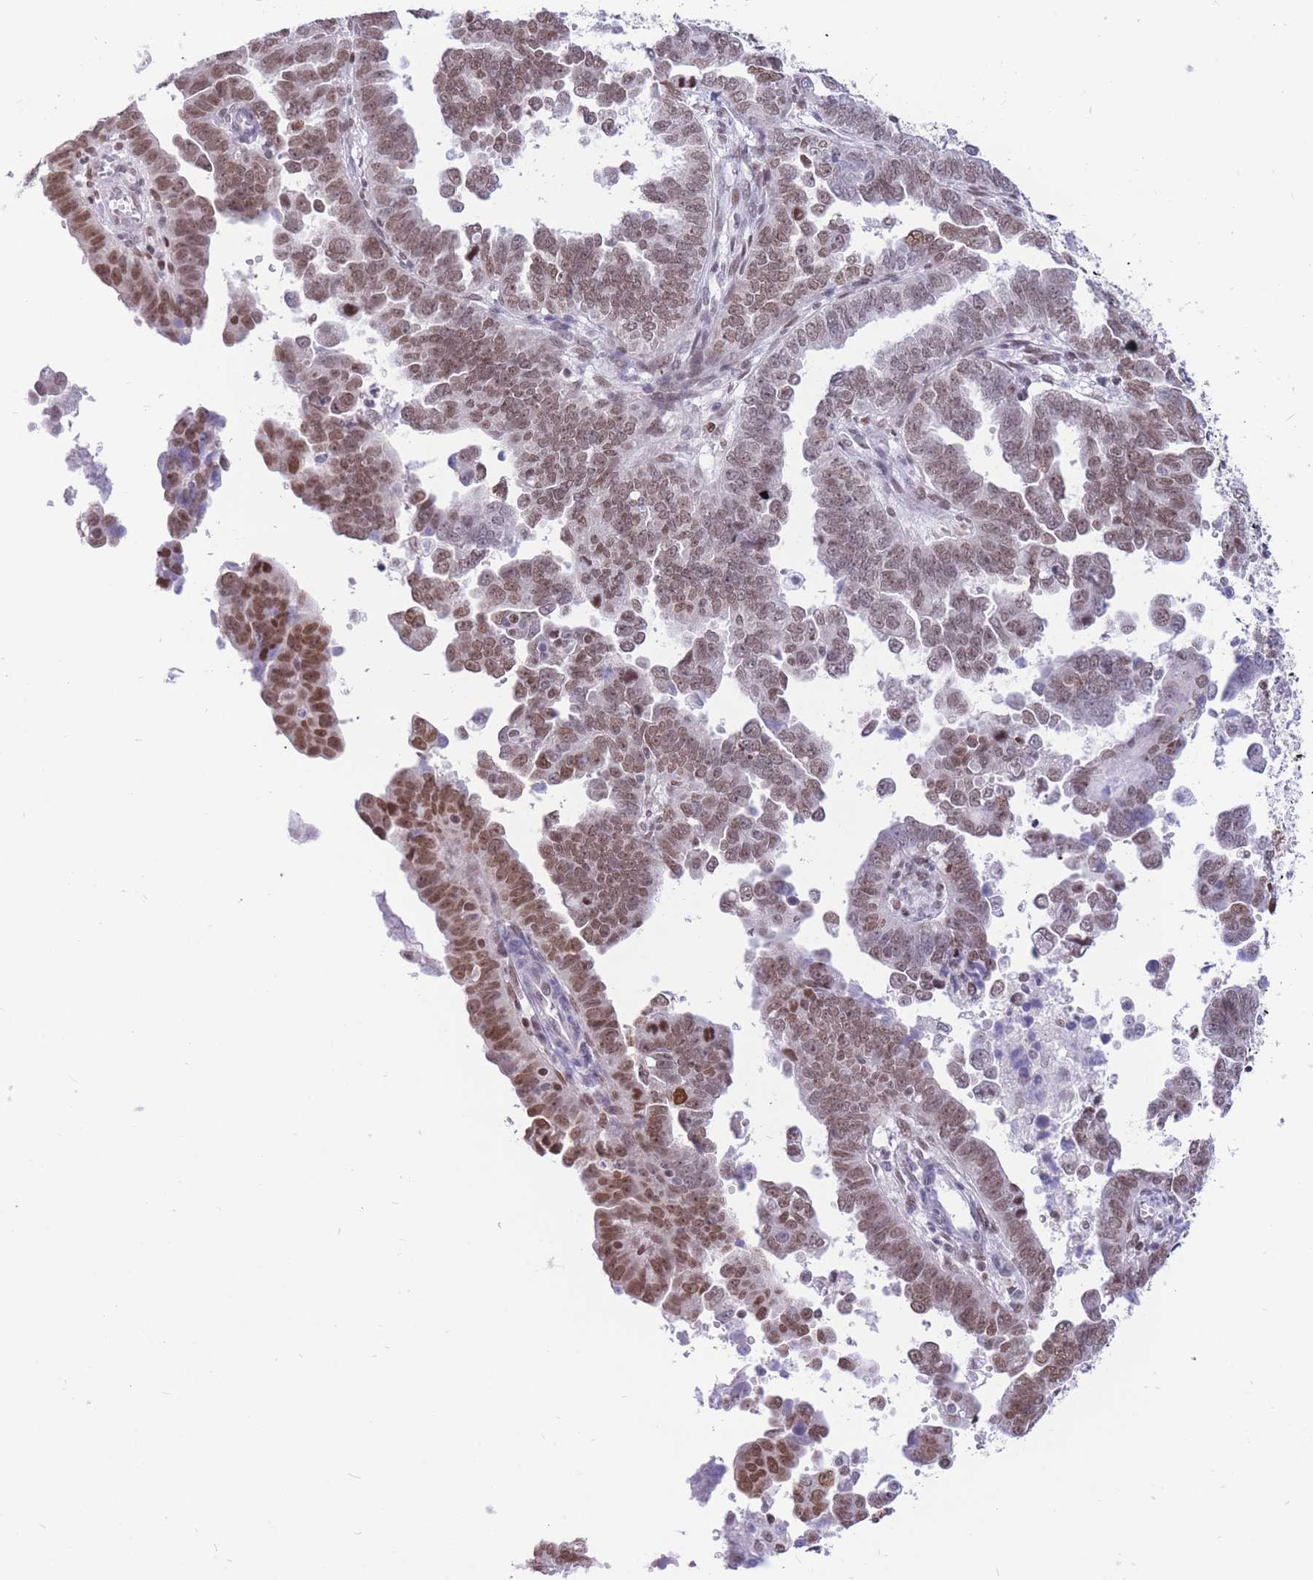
{"staining": {"intensity": "moderate", "quantity": ">75%", "location": "nuclear"}, "tissue": "endometrial cancer", "cell_type": "Tumor cells", "image_type": "cancer", "snomed": [{"axis": "morphology", "description": "Adenocarcinoma, NOS"}, {"axis": "topography", "description": "Endometrium"}], "caption": "Immunohistochemical staining of endometrial adenocarcinoma demonstrates medium levels of moderate nuclear protein positivity in about >75% of tumor cells.", "gene": "HMGN1", "patient": {"sex": "female", "age": 75}}